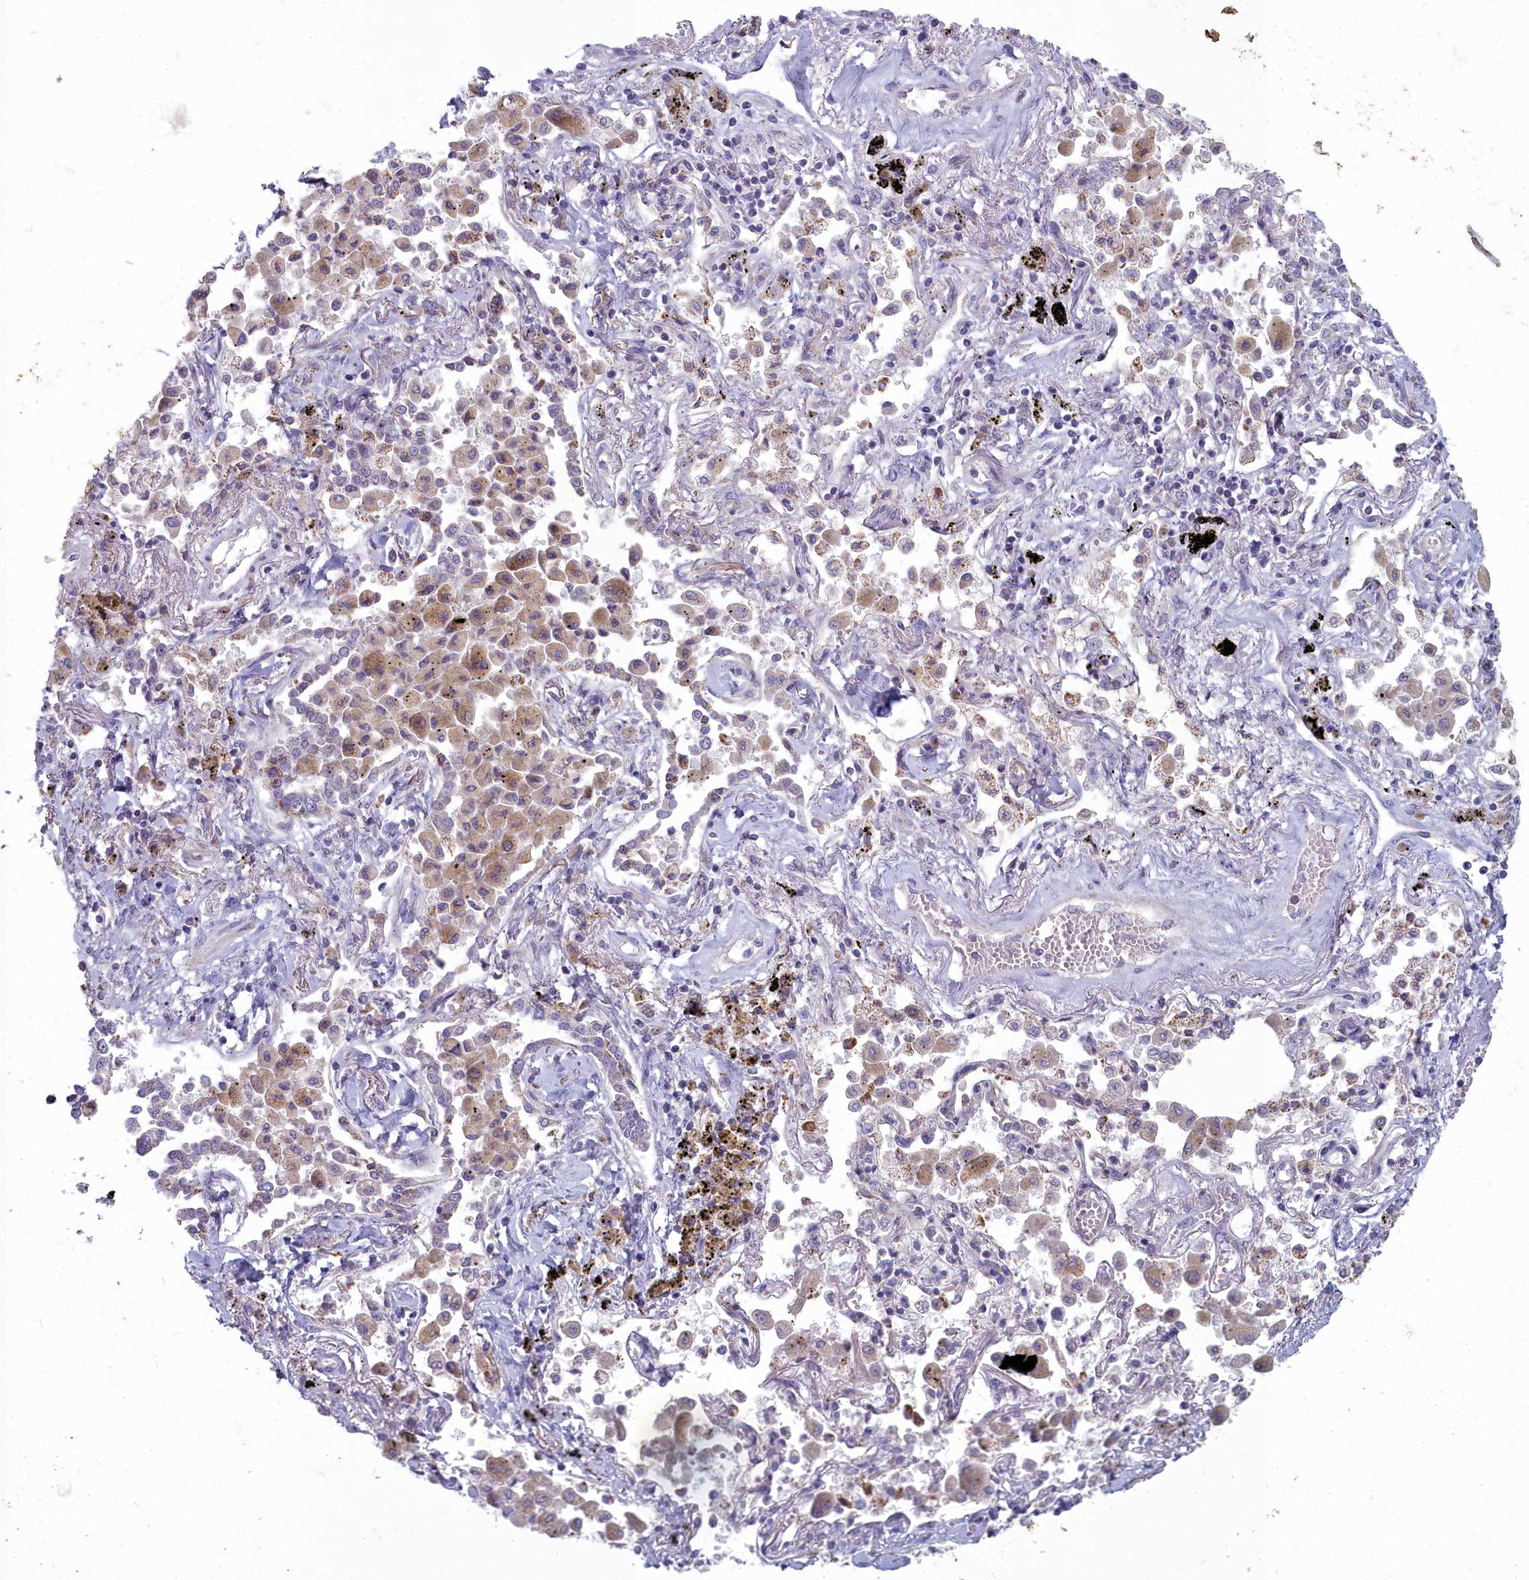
{"staining": {"intensity": "negative", "quantity": "none", "location": "none"}, "tissue": "lung cancer", "cell_type": "Tumor cells", "image_type": "cancer", "snomed": [{"axis": "morphology", "description": "Adenocarcinoma, NOS"}, {"axis": "topography", "description": "Lung"}], "caption": "The photomicrograph shows no staining of tumor cells in lung adenocarcinoma.", "gene": "INSYN2A", "patient": {"sex": "male", "age": 67}}